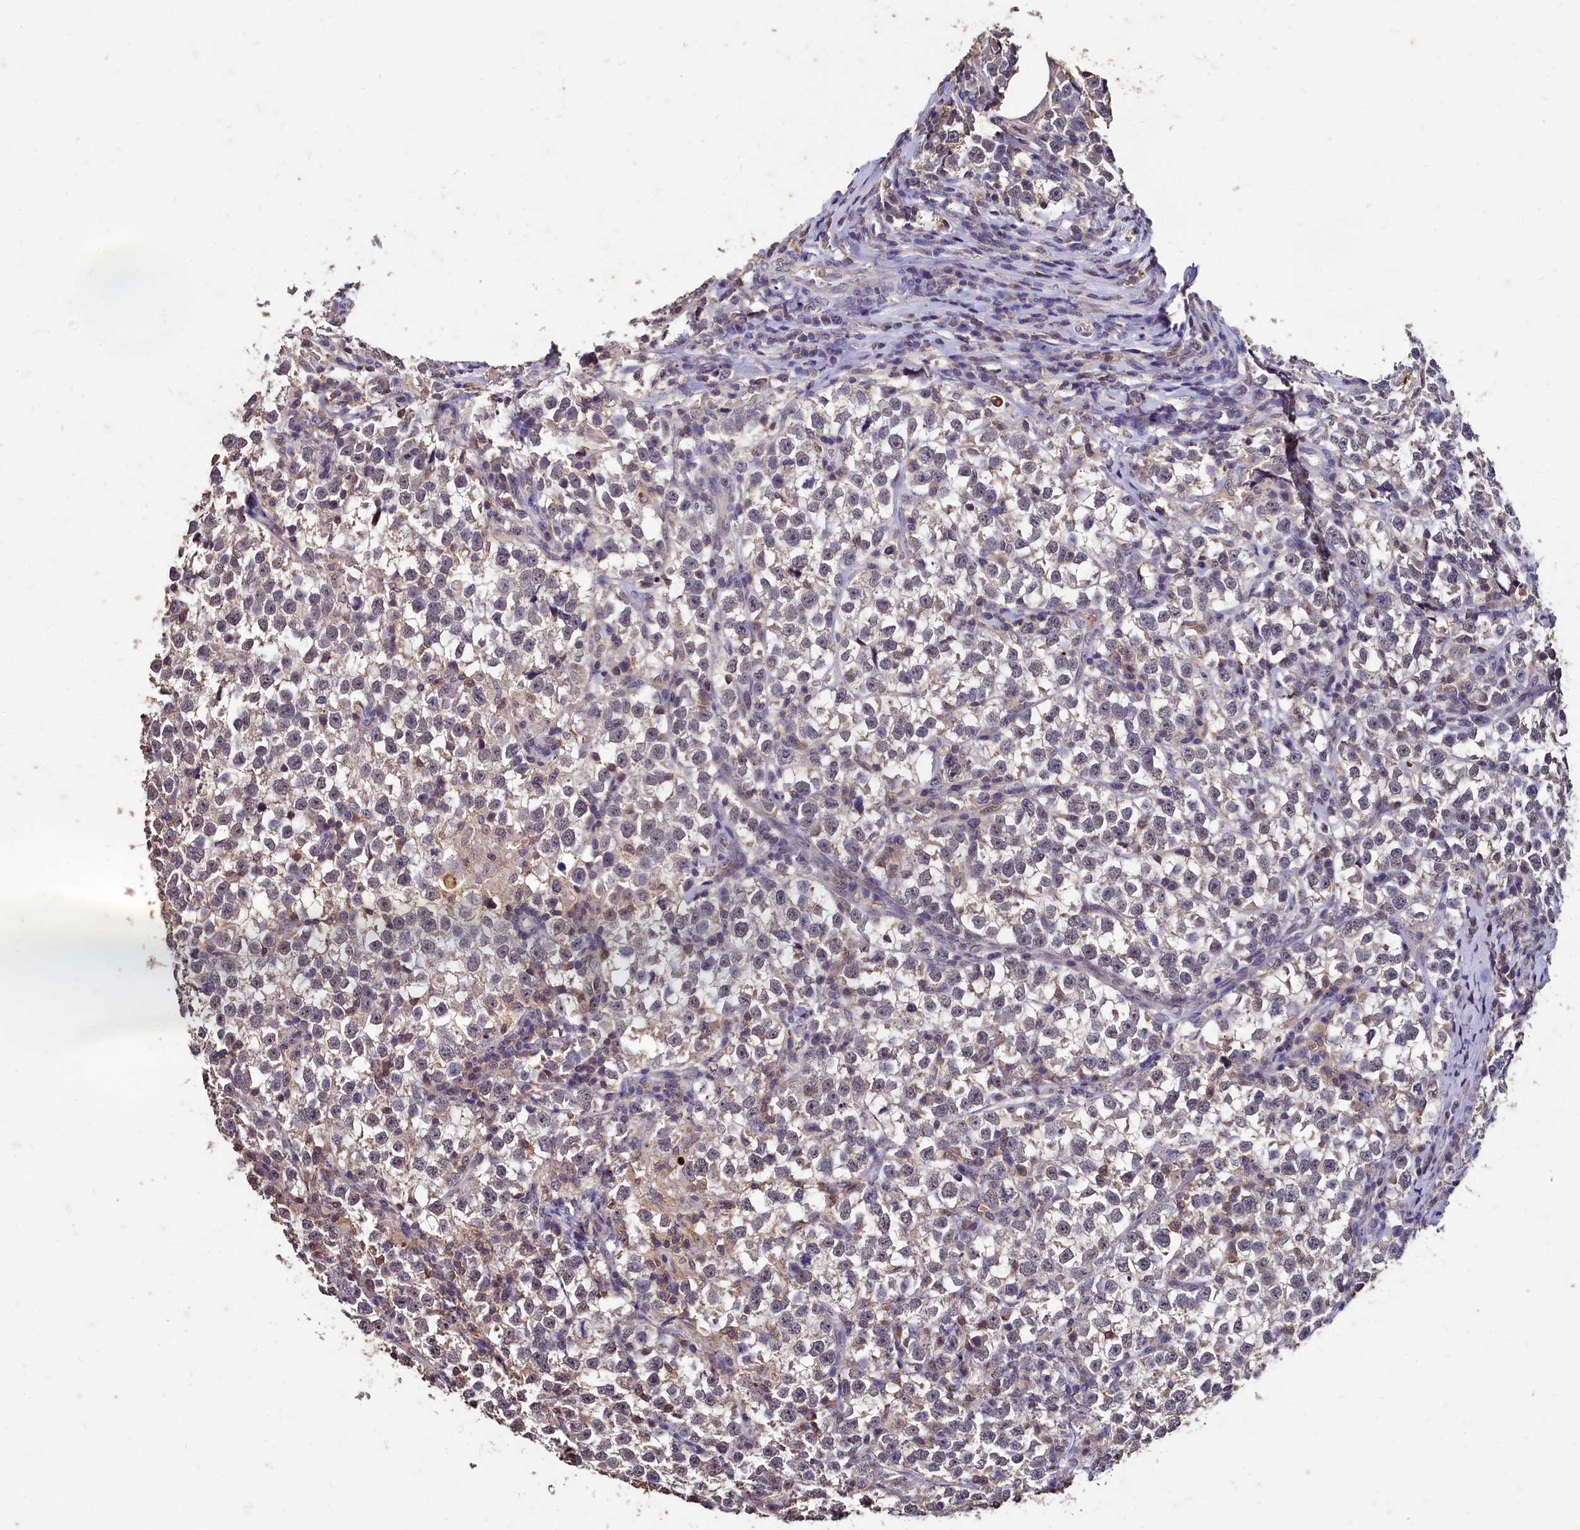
{"staining": {"intensity": "weak", "quantity": "<25%", "location": "cytoplasmic/membranous"}, "tissue": "testis cancer", "cell_type": "Tumor cells", "image_type": "cancer", "snomed": [{"axis": "morphology", "description": "Normal tissue, NOS"}, {"axis": "morphology", "description": "Seminoma, NOS"}, {"axis": "topography", "description": "Testis"}], "caption": "Micrograph shows no significant protein positivity in tumor cells of testis cancer (seminoma). (Stains: DAB (3,3'-diaminobenzidine) immunohistochemistry (IHC) with hematoxylin counter stain, Microscopy: brightfield microscopy at high magnification).", "gene": "CSTPP1", "patient": {"sex": "male", "age": 43}}